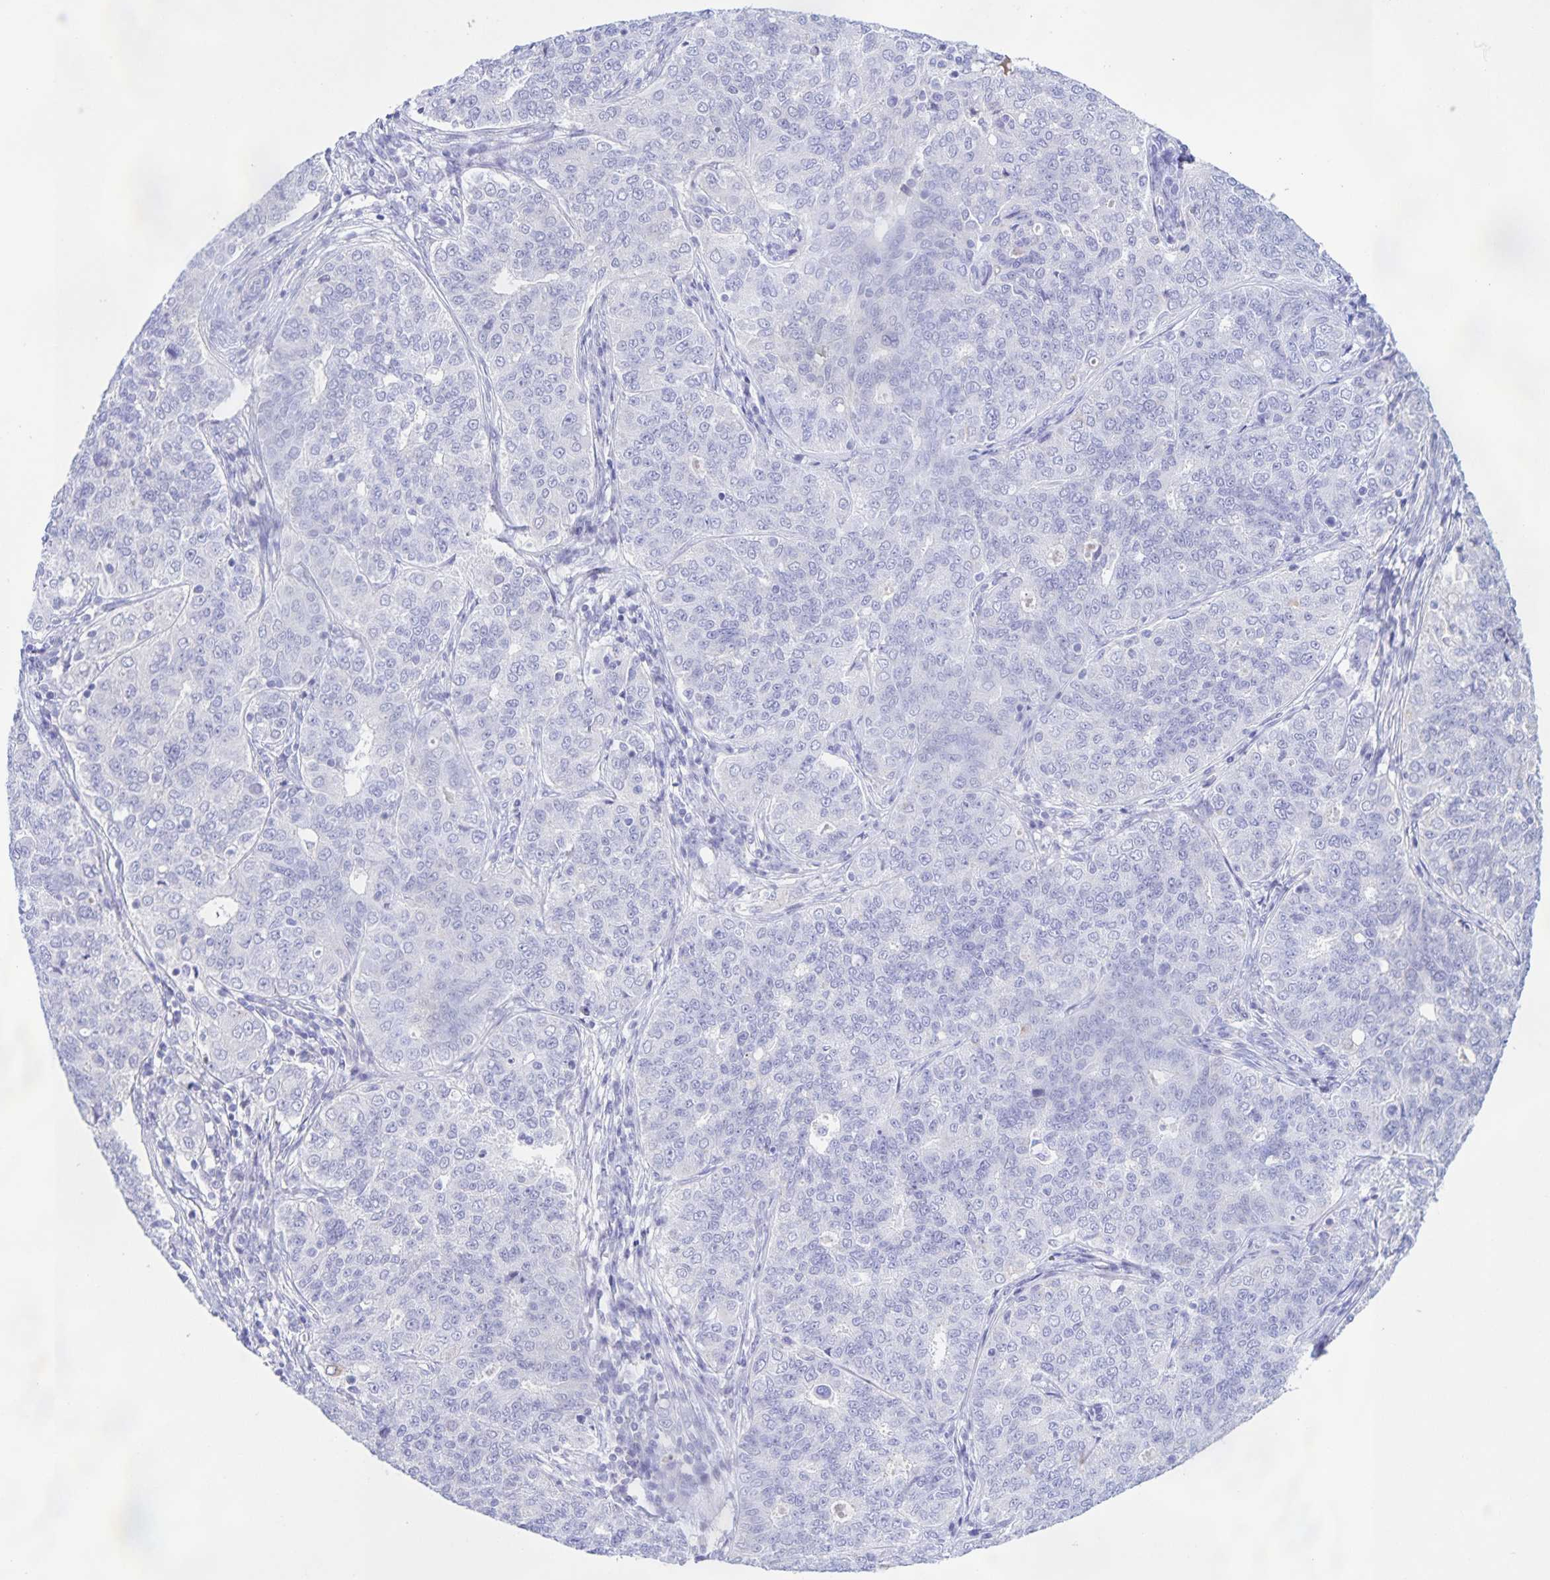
{"staining": {"intensity": "negative", "quantity": "none", "location": "none"}, "tissue": "endometrial cancer", "cell_type": "Tumor cells", "image_type": "cancer", "snomed": [{"axis": "morphology", "description": "Adenocarcinoma, NOS"}, {"axis": "topography", "description": "Endometrium"}], "caption": "This is an immunohistochemistry (IHC) micrograph of adenocarcinoma (endometrial). There is no positivity in tumor cells.", "gene": "CATSPER4", "patient": {"sex": "female", "age": 43}}